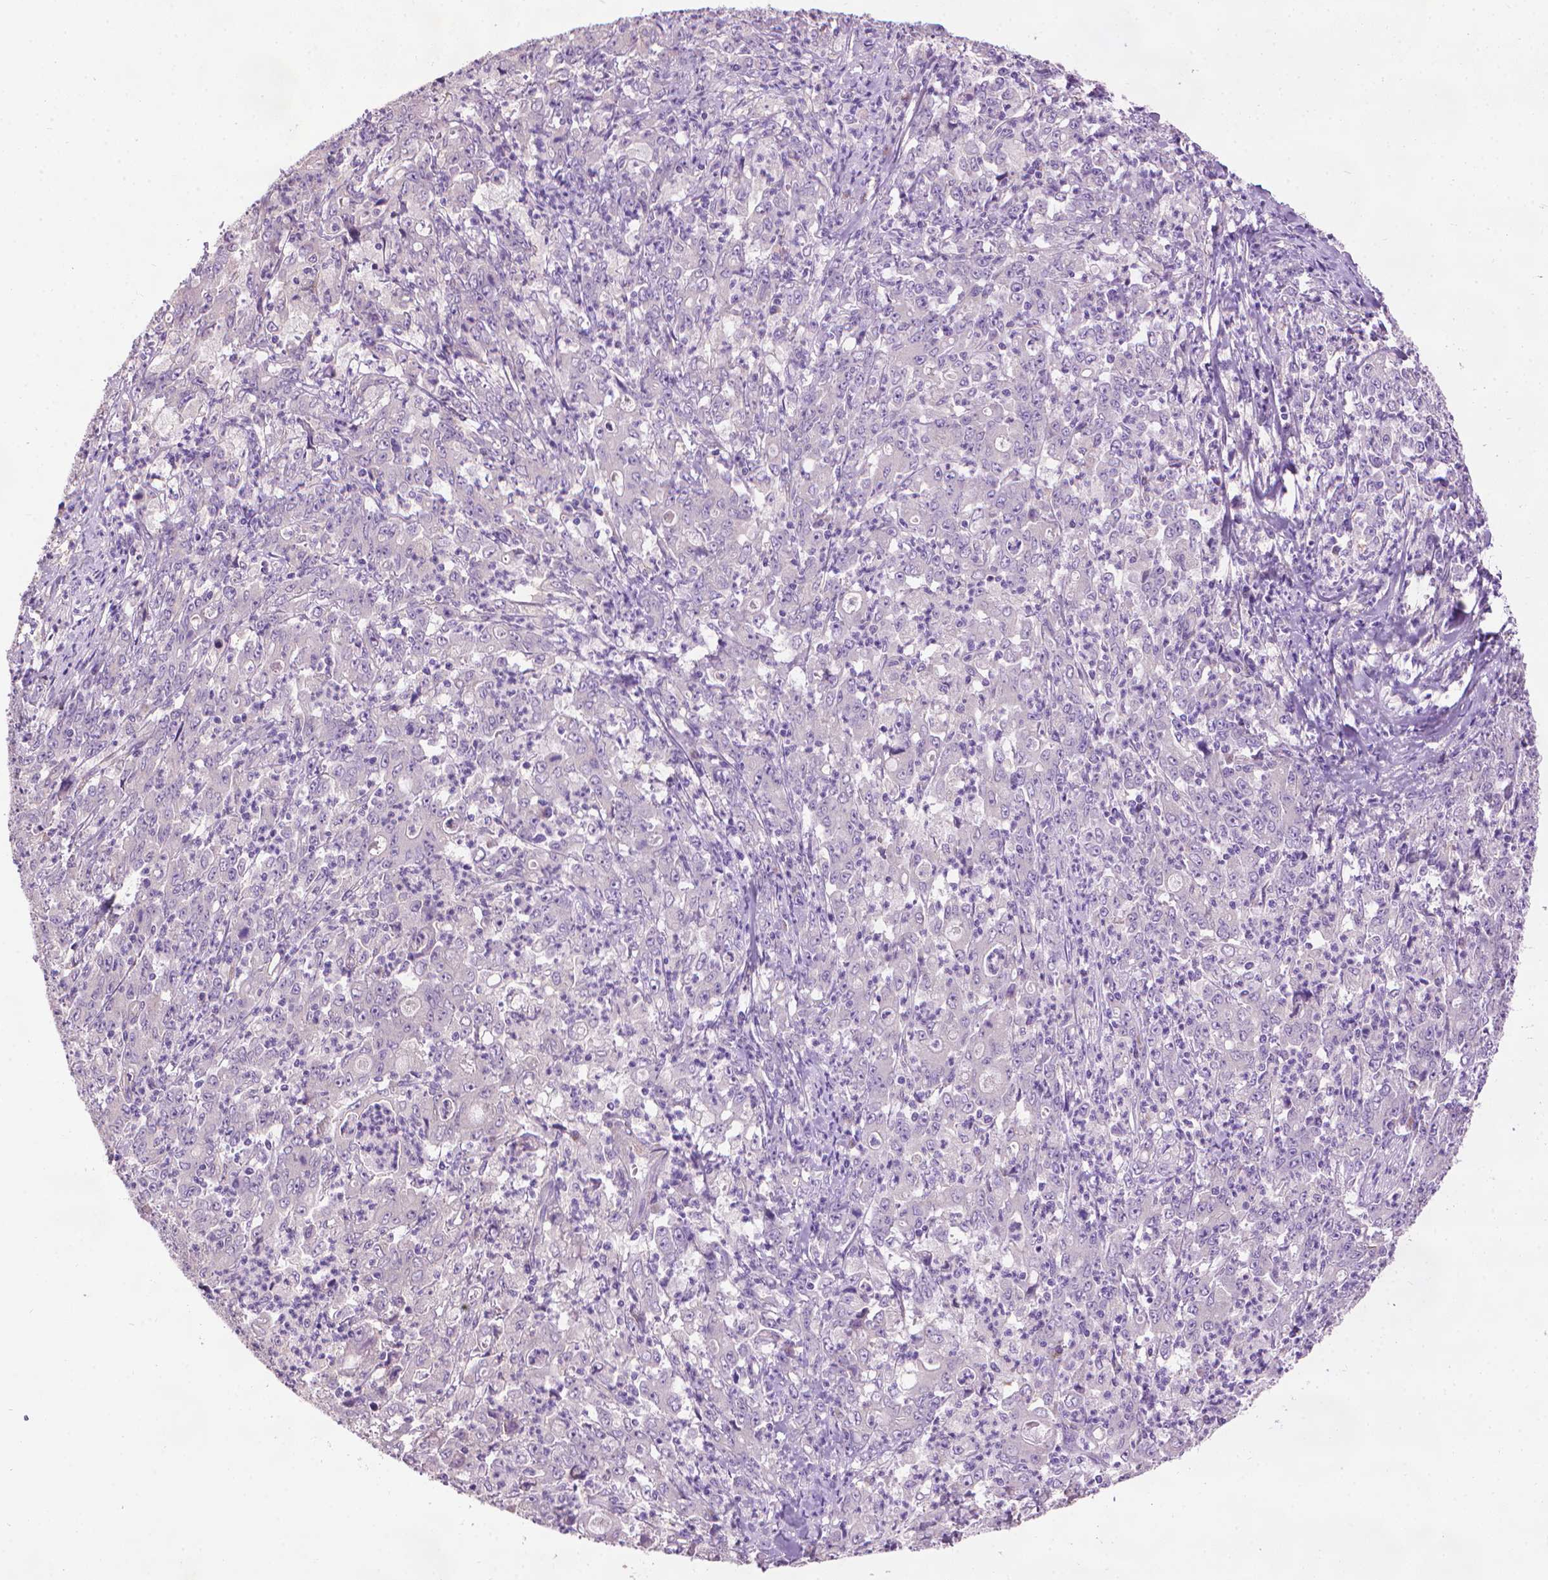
{"staining": {"intensity": "negative", "quantity": "none", "location": "none"}, "tissue": "stomach cancer", "cell_type": "Tumor cells", "image_type": "cancer", "snomed": [{"axis": "morphology", "description": "Adenocarcinoma, NOS"}, {"axis": "topography", "description": "Stomach, lower"}], "caption": "Adenocarcinoma (stomach) was stained to show a protein in brown. There is no significant staining in tumor cells. (DAB (3,3'-diaminobenzidine) immunohistochemistry (IHC) visualized using brightfield microscopy, high magnification).", "gene": "AQP10", "patient": {"sex": "female", "age": 71}}